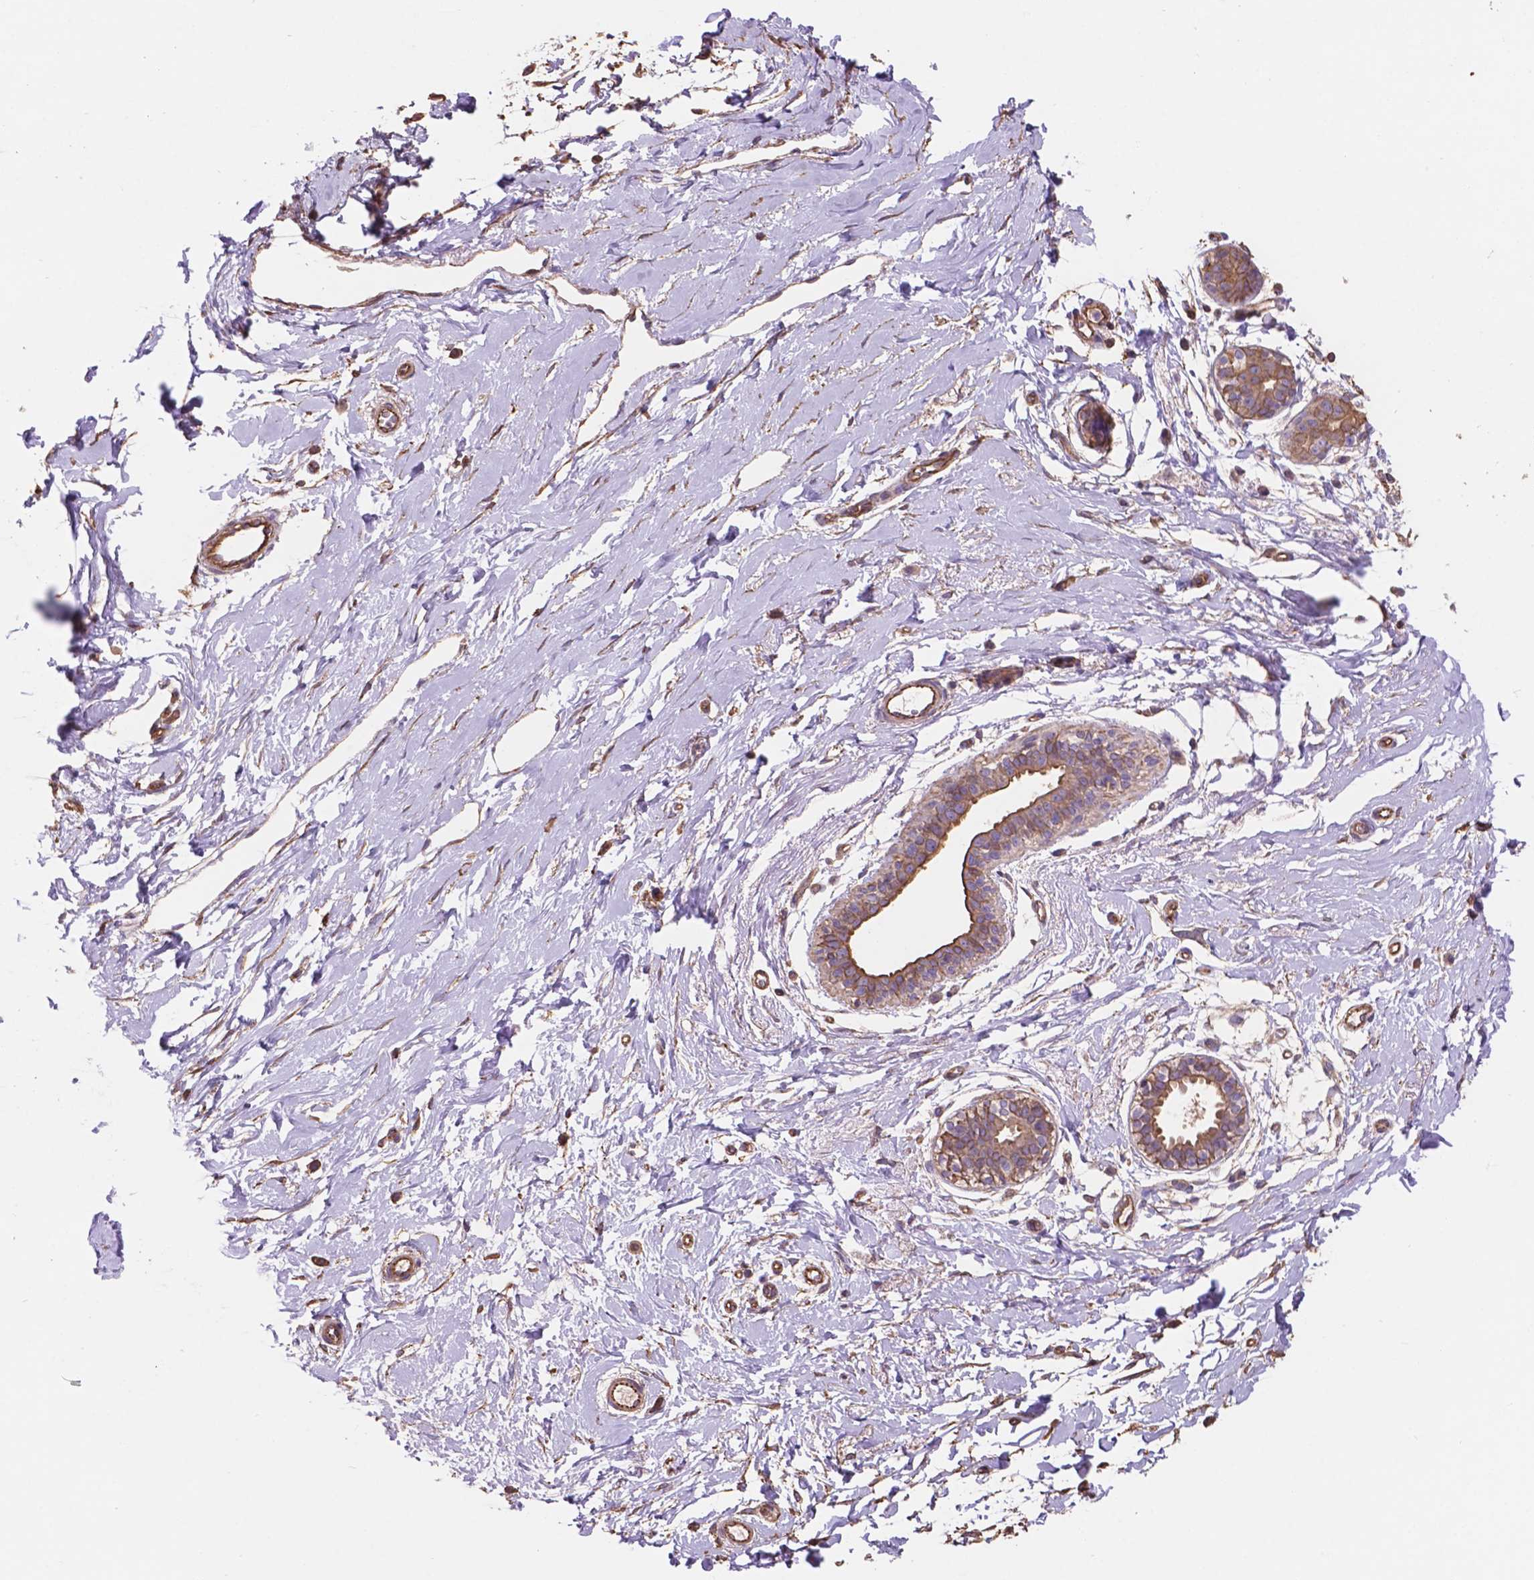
{"staining": {"intensity": "strong", "quantity": ">75%", "location": "nuclear"}, "tissue": "breast", "cell_type": "Adipocytes", "image_type": "normal", "snomed": [{"axis": "morphology", "description": "Normal tissue, NOS"}, {"axis": "topography", "description": "Breast"}], "caption": "IHC (DAB (3,3'-diaminobenzidine)) staining of unremarkable breast exhibits strong nuclear protein staining in approximately >75% of adipocytes. The protein of interest is stained brown, and the nuclei are stained in blue (DAB (3,3'-diaminobenzidine) IHC with brightfield microscopy, high magnification).", "gene": "NIPA2", "patient": {"sex": "female", "age": 49}}